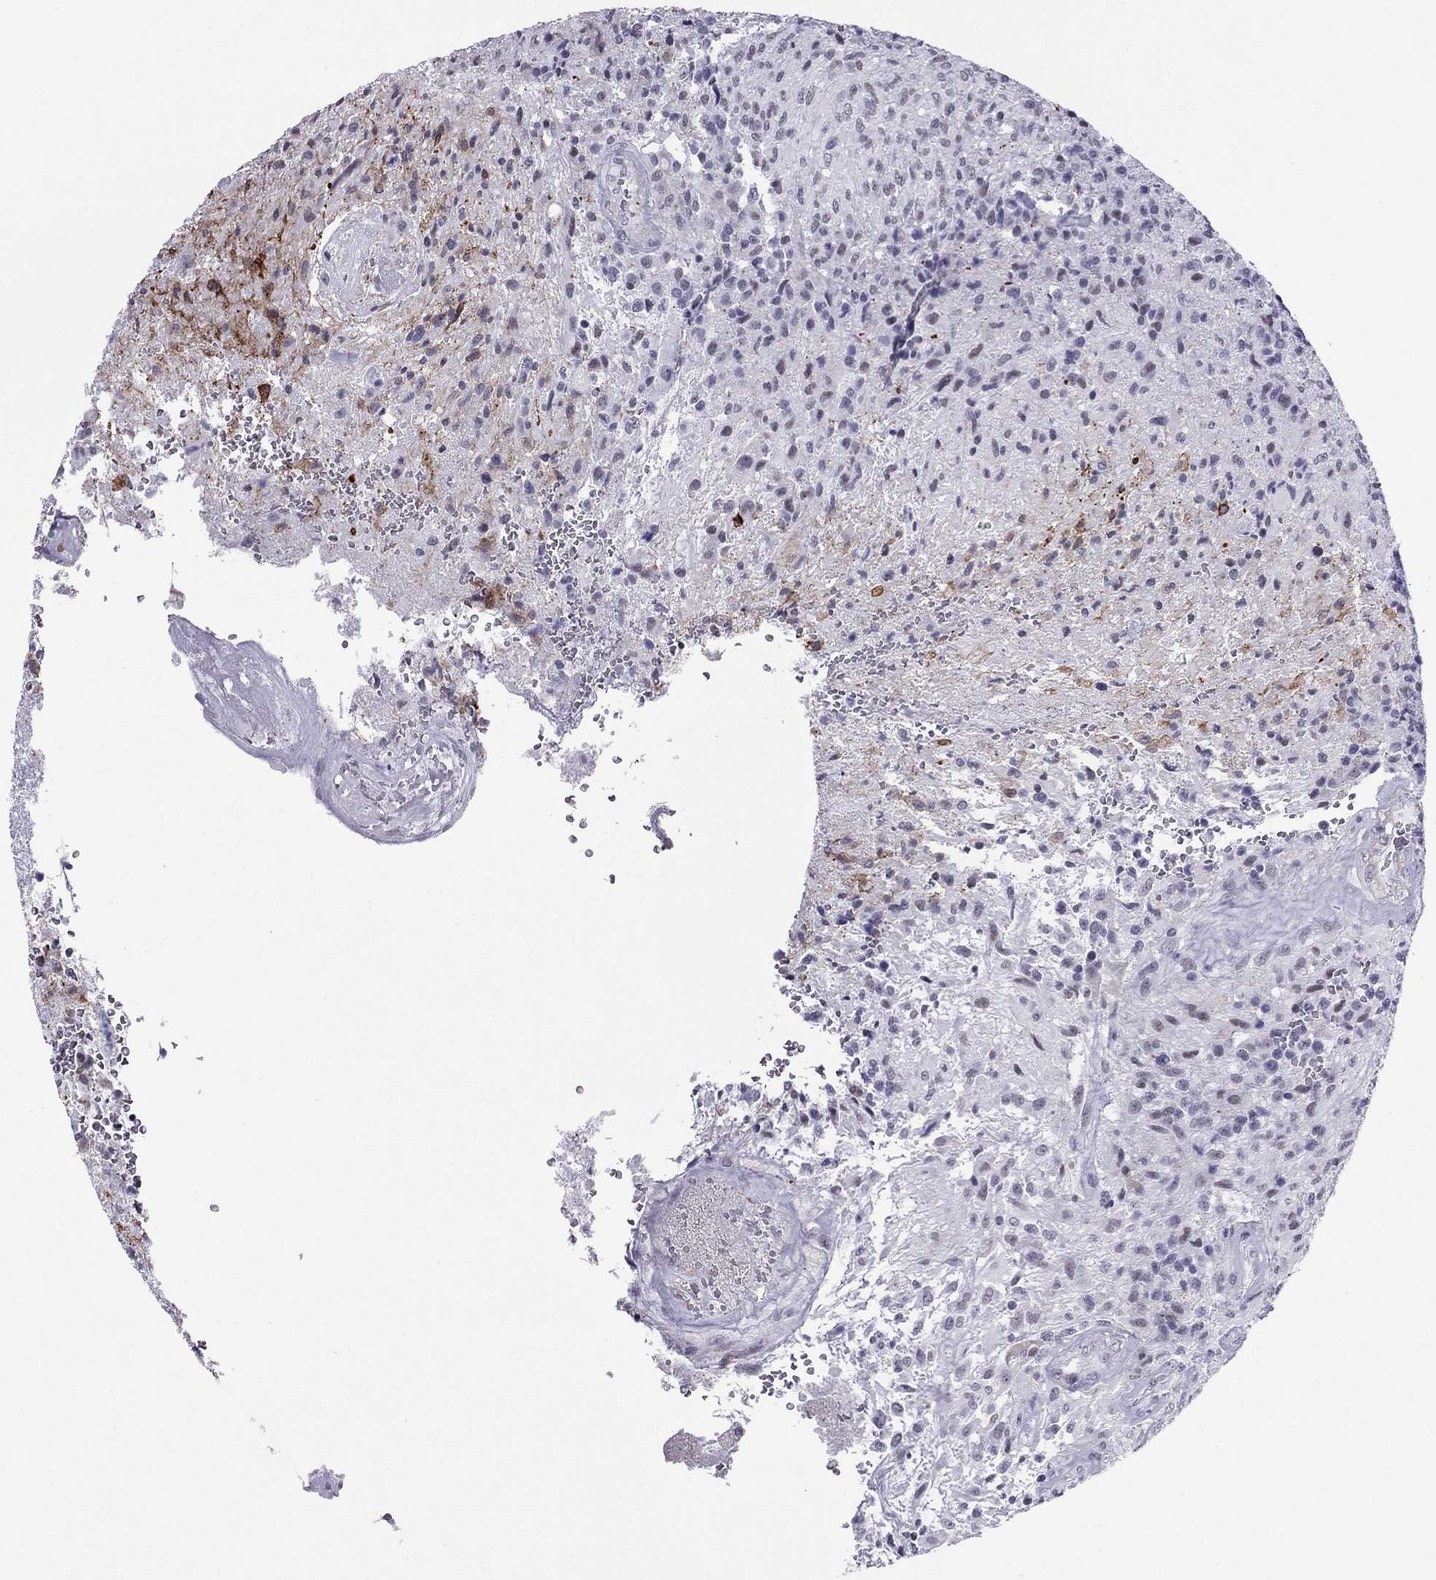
{"staining": {"intensity": "negative", "quantity": "none", "location": "none"}, "tissue": "glioma", "cell_type": "Tumor cells", "image_type": "cancer", "snomed": [{"axis": "morphology", "description": "Glioma, malignant, High grade"}, {"axis": "topography", "description": "Brain"}], "caption": "Protein analysis of glioma demonstrates no significant staining in tumor cells. Nuclei are stained in blue.", "gene": "ZNF646", "patient": {"sex": "male", "age": 56}}